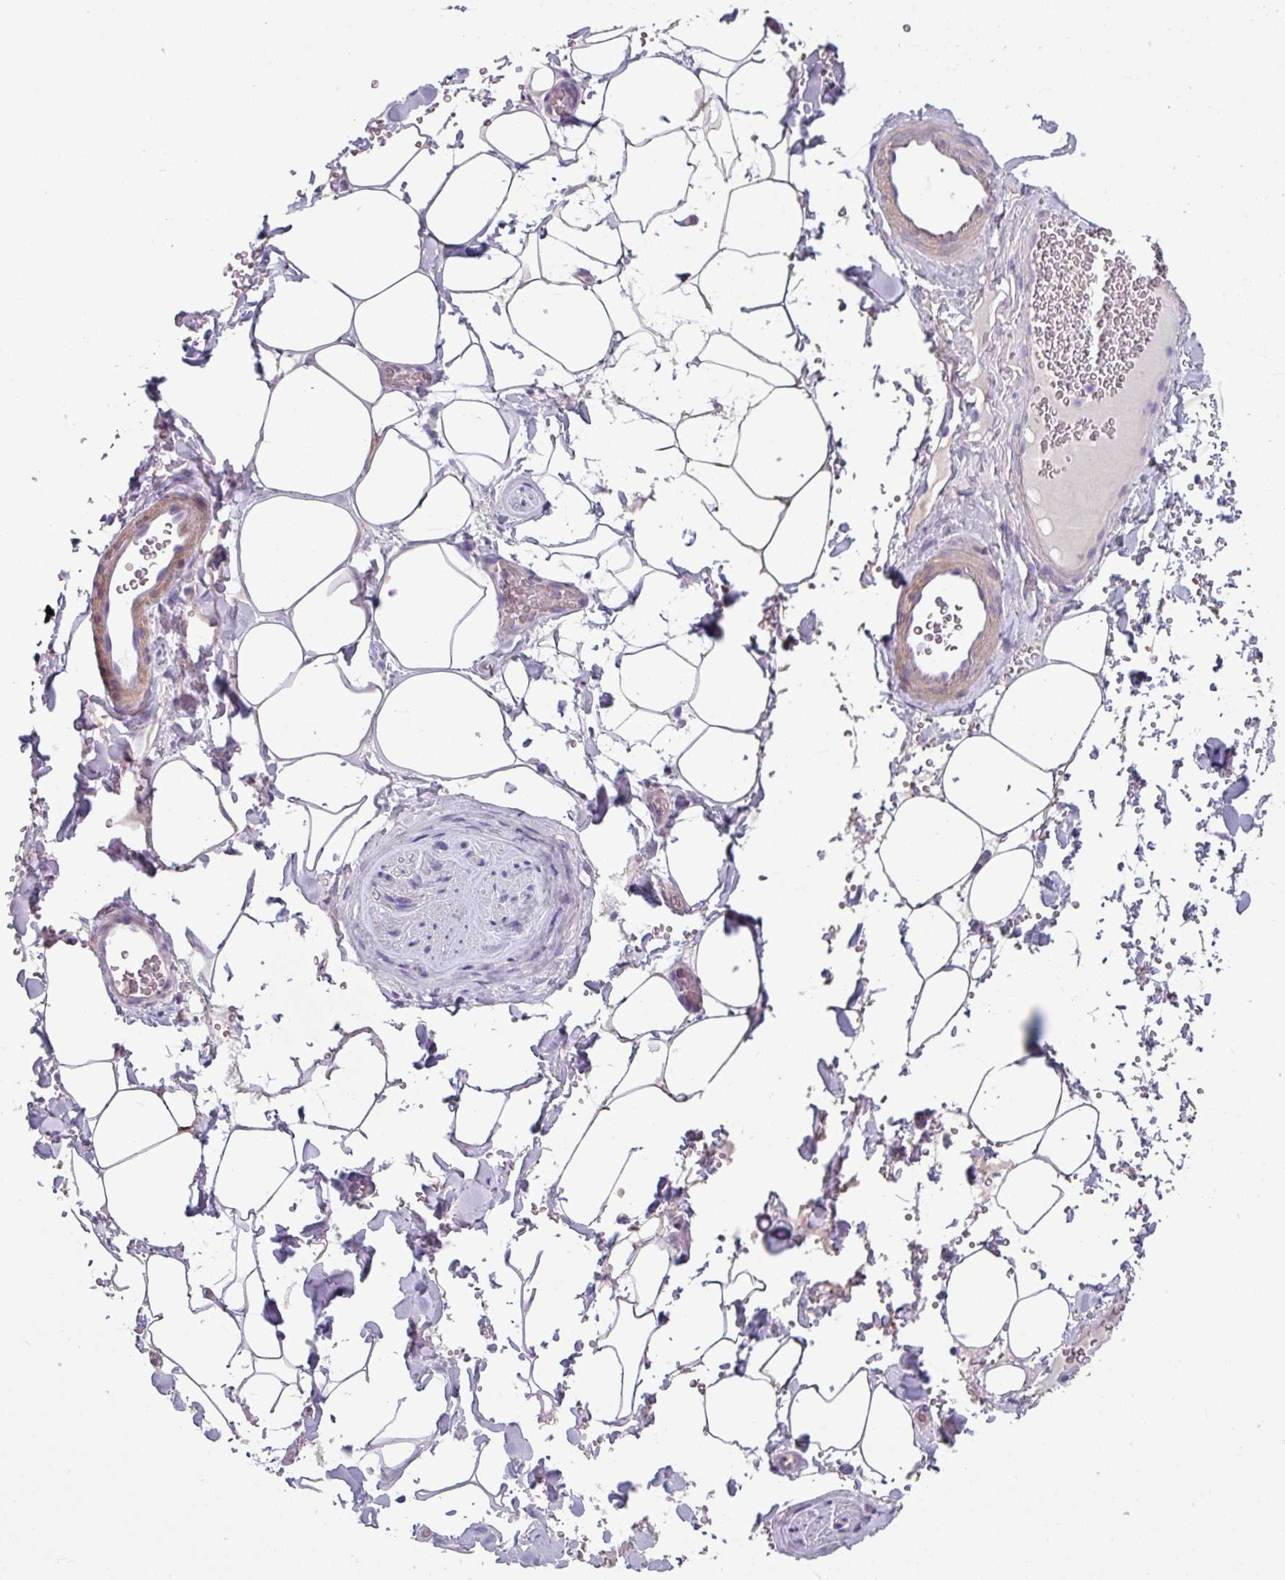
{"staining": {"intensity": "negative", "quantity": "none", "location": "none"}, "tissue": "adipose tissue", "cell_type": "Adipocytes", "image_type": "normal", "snomed": [{"axis": "morphology", "description": "Normal tissue, NOS"}, {"axis": "topography", "description": "Rectum"}, {"axis": "topography", "description": "Peripheral nerve tissue"}], "caption": "High power microscopy photomicrograph of an IHC histopathology image of benign adipose tissue, revealing no significant expression in adipocytes.", "gene": "TMEM132A", "patient": {"sex": "female", "age": 69}}